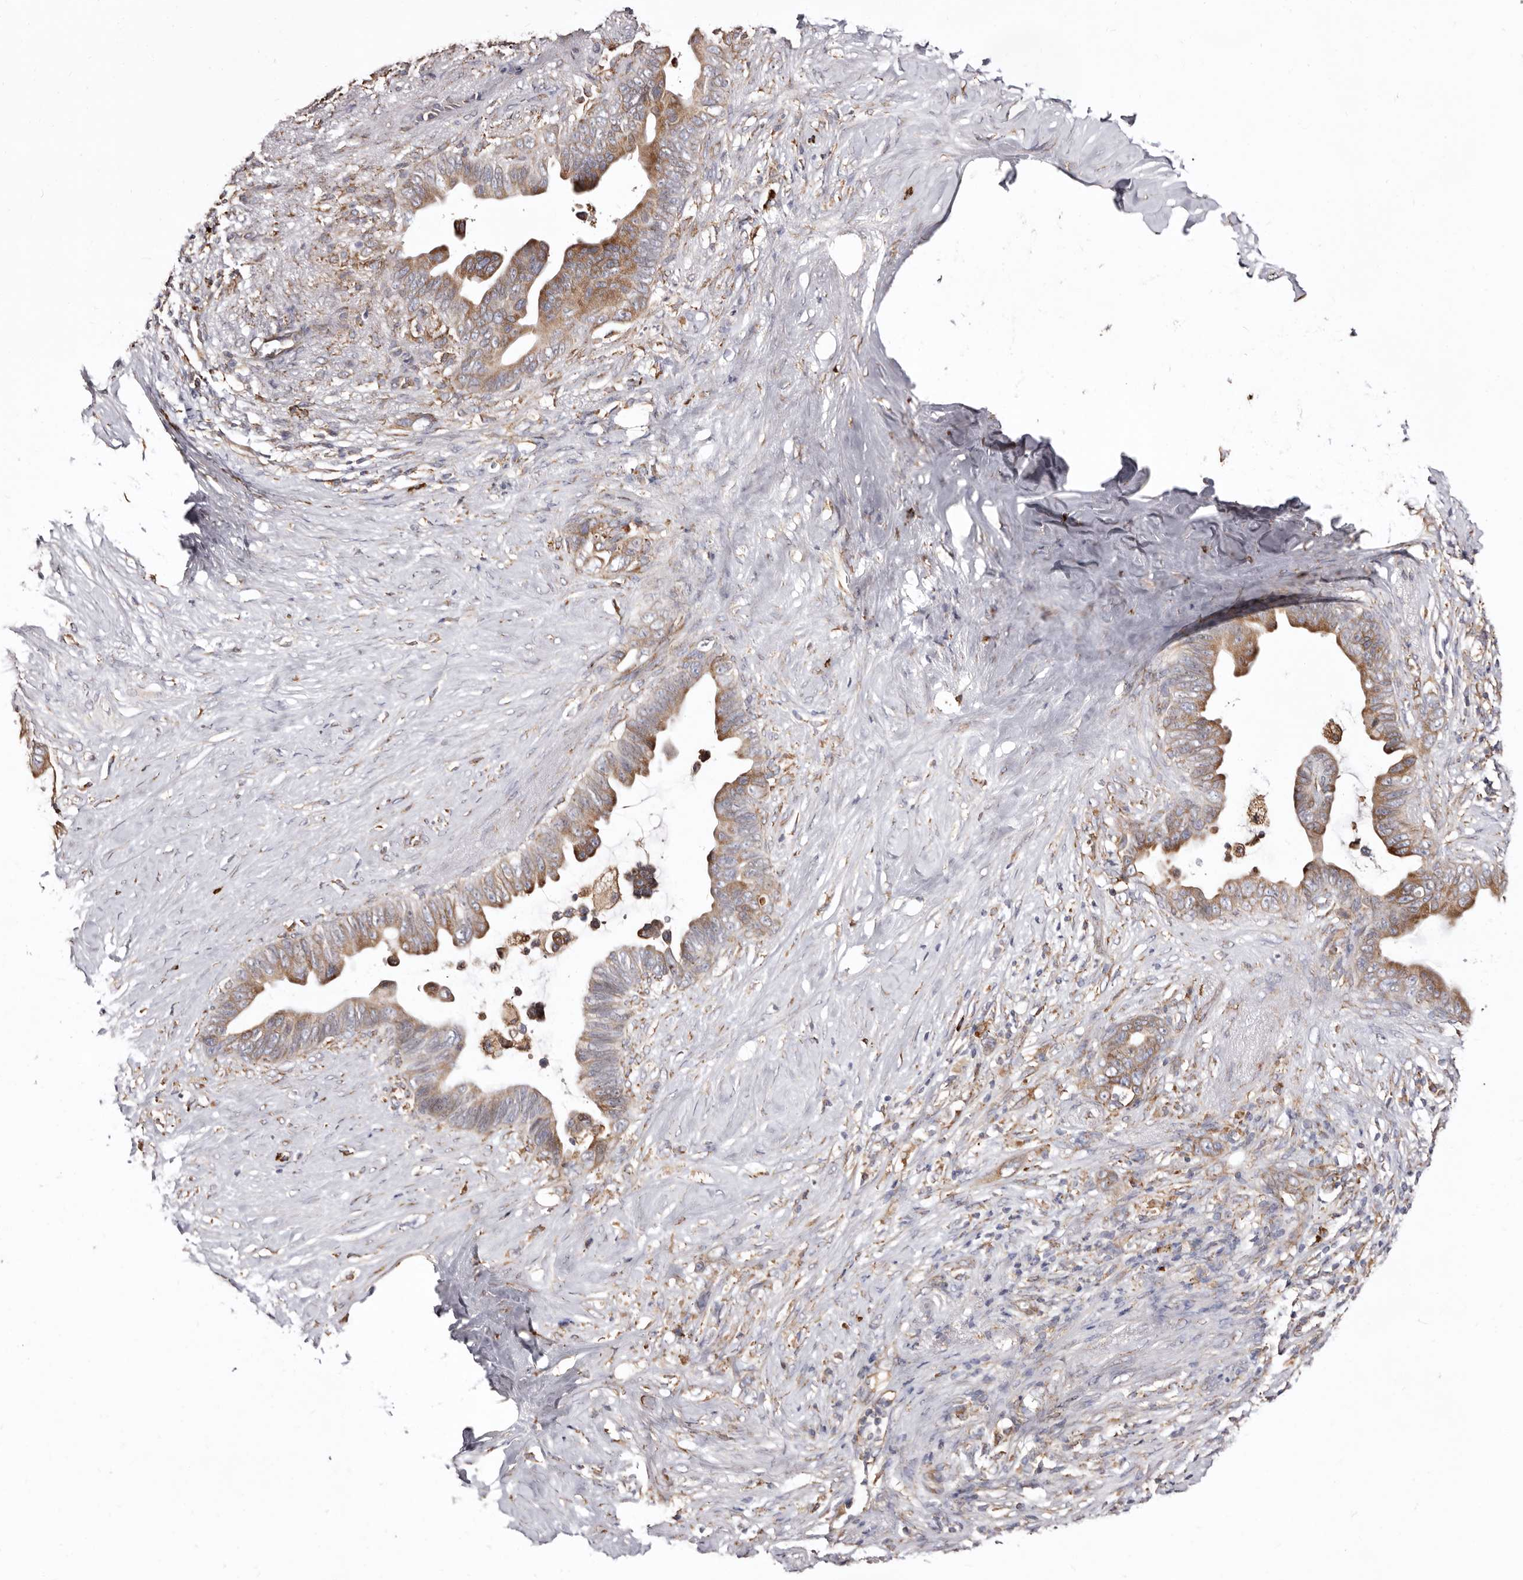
{"staining": {"intensity": "moderate", "quantity": ">75%", "location": "cytoplasmic/membranous"}, "tissue": "pancreatic cancer", "cell_type": "Tumor cells", "image_type": "cancer", "snomed": [{"axis": "morphology", "description": "Adenocarcinoma, NOS"}, {"axis": "topography", "description": "Pancreas"}], "caption": "The histopathology image demonstrates a brown stain indicating the presence of a protein in the cytoplasmic/membranous of tumor cells in pancreatic cancer (adenocarcinoma).", "gene": "ACBD6", "patient": {"sex": "female", "age": 72}}